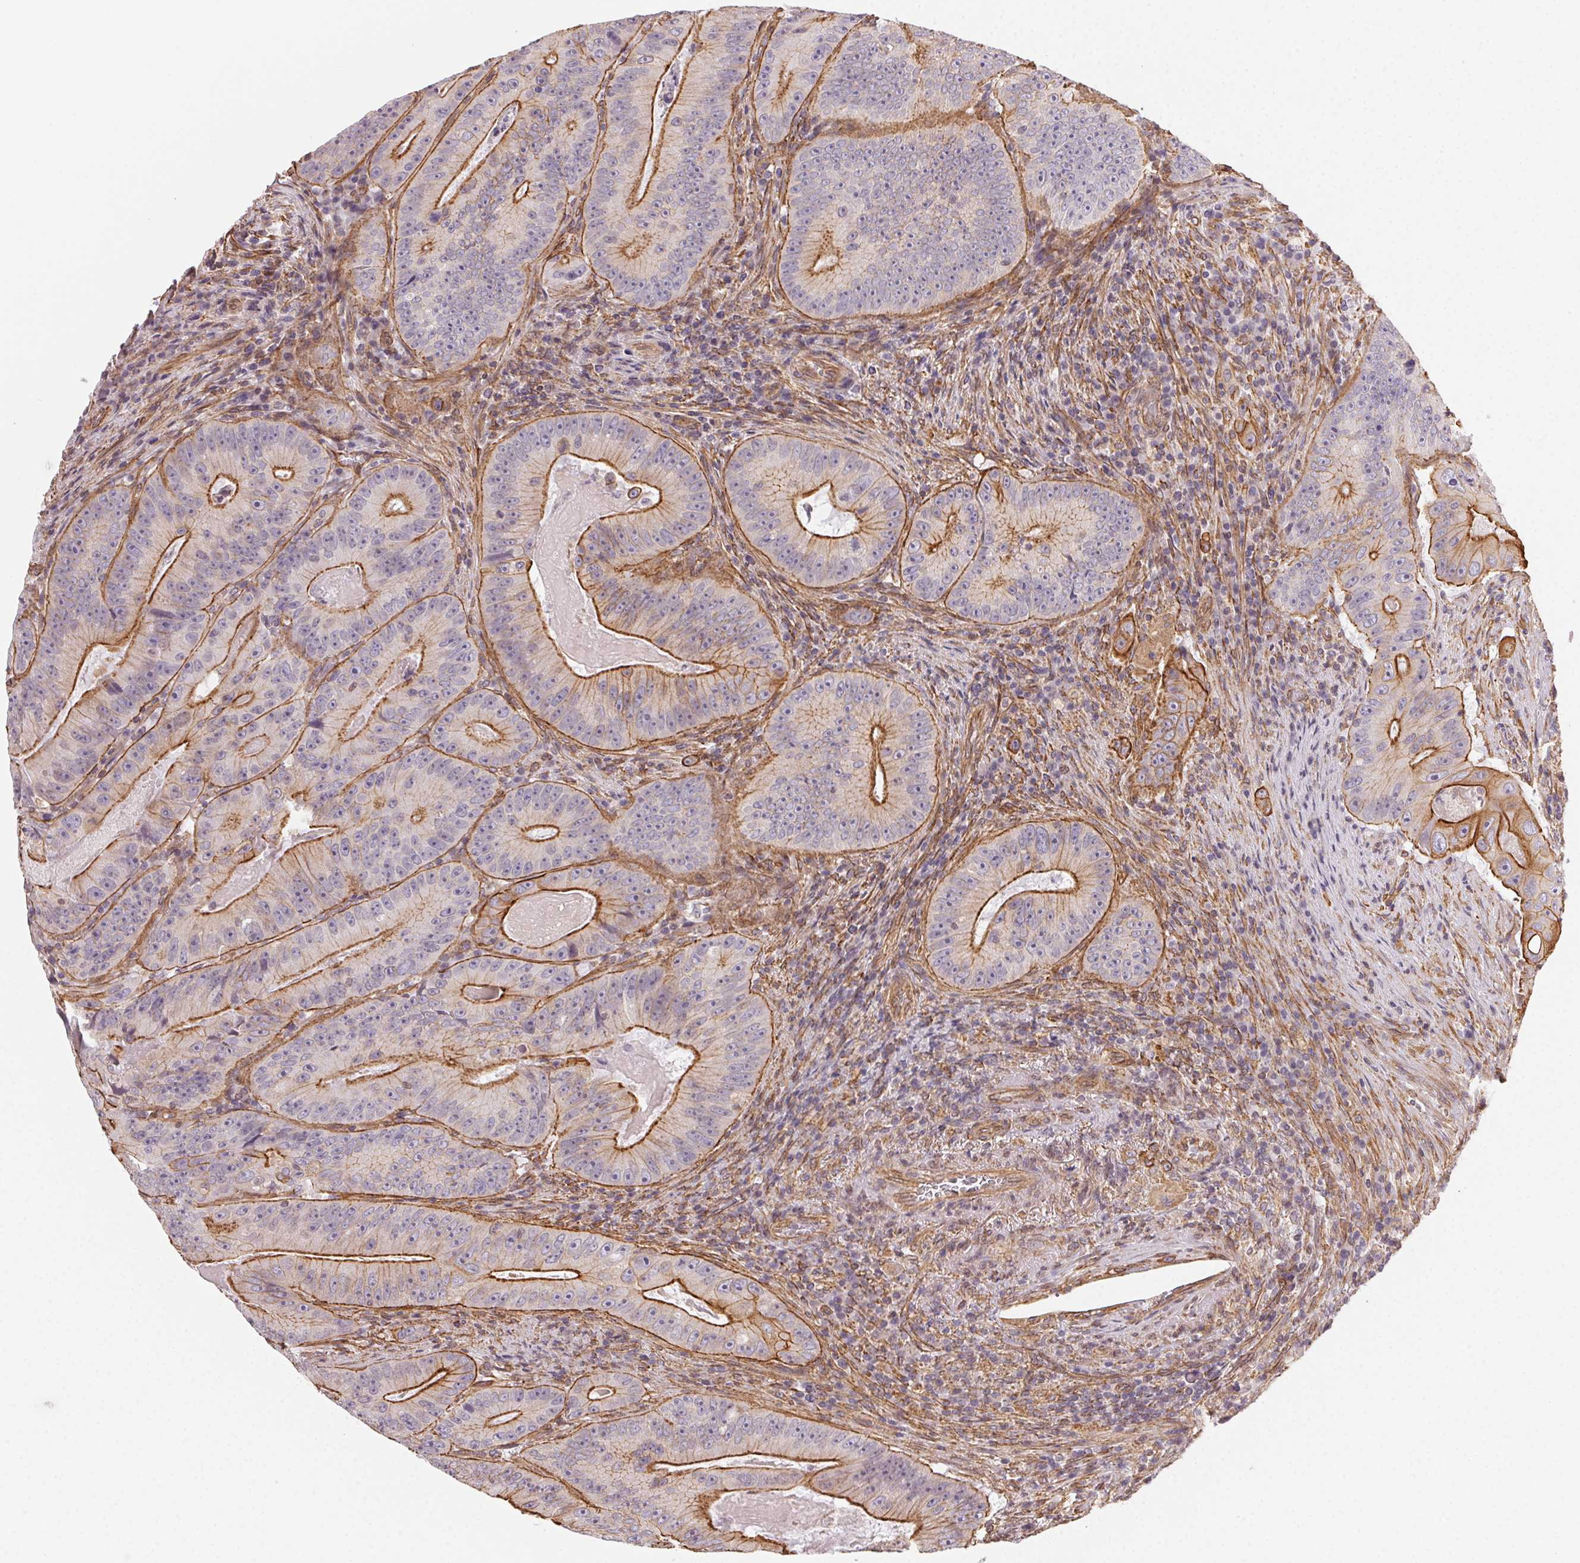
{"staining": {"intensity": "moderate", "quantity": "25%-75%", "location": "cytoplasmic/membranous"}, "tissue": "colorectal cancer", "cell_type": "Tumor cells", "image_type": "cancer", "snomed": [{"axis": "morphology", "description": "Adenocarcinoma, NOS"}, {"axis": "topography", "description": "Colon"}], "caption": "DAB immunohistochemical staining of human colorectal cancer reveals moderate cytoplasmic/membranous protein staining in about 25%-75% of tumor cells.", "gene": "PLA2G4F", "patient": {"sex": "female", "age": 86}}